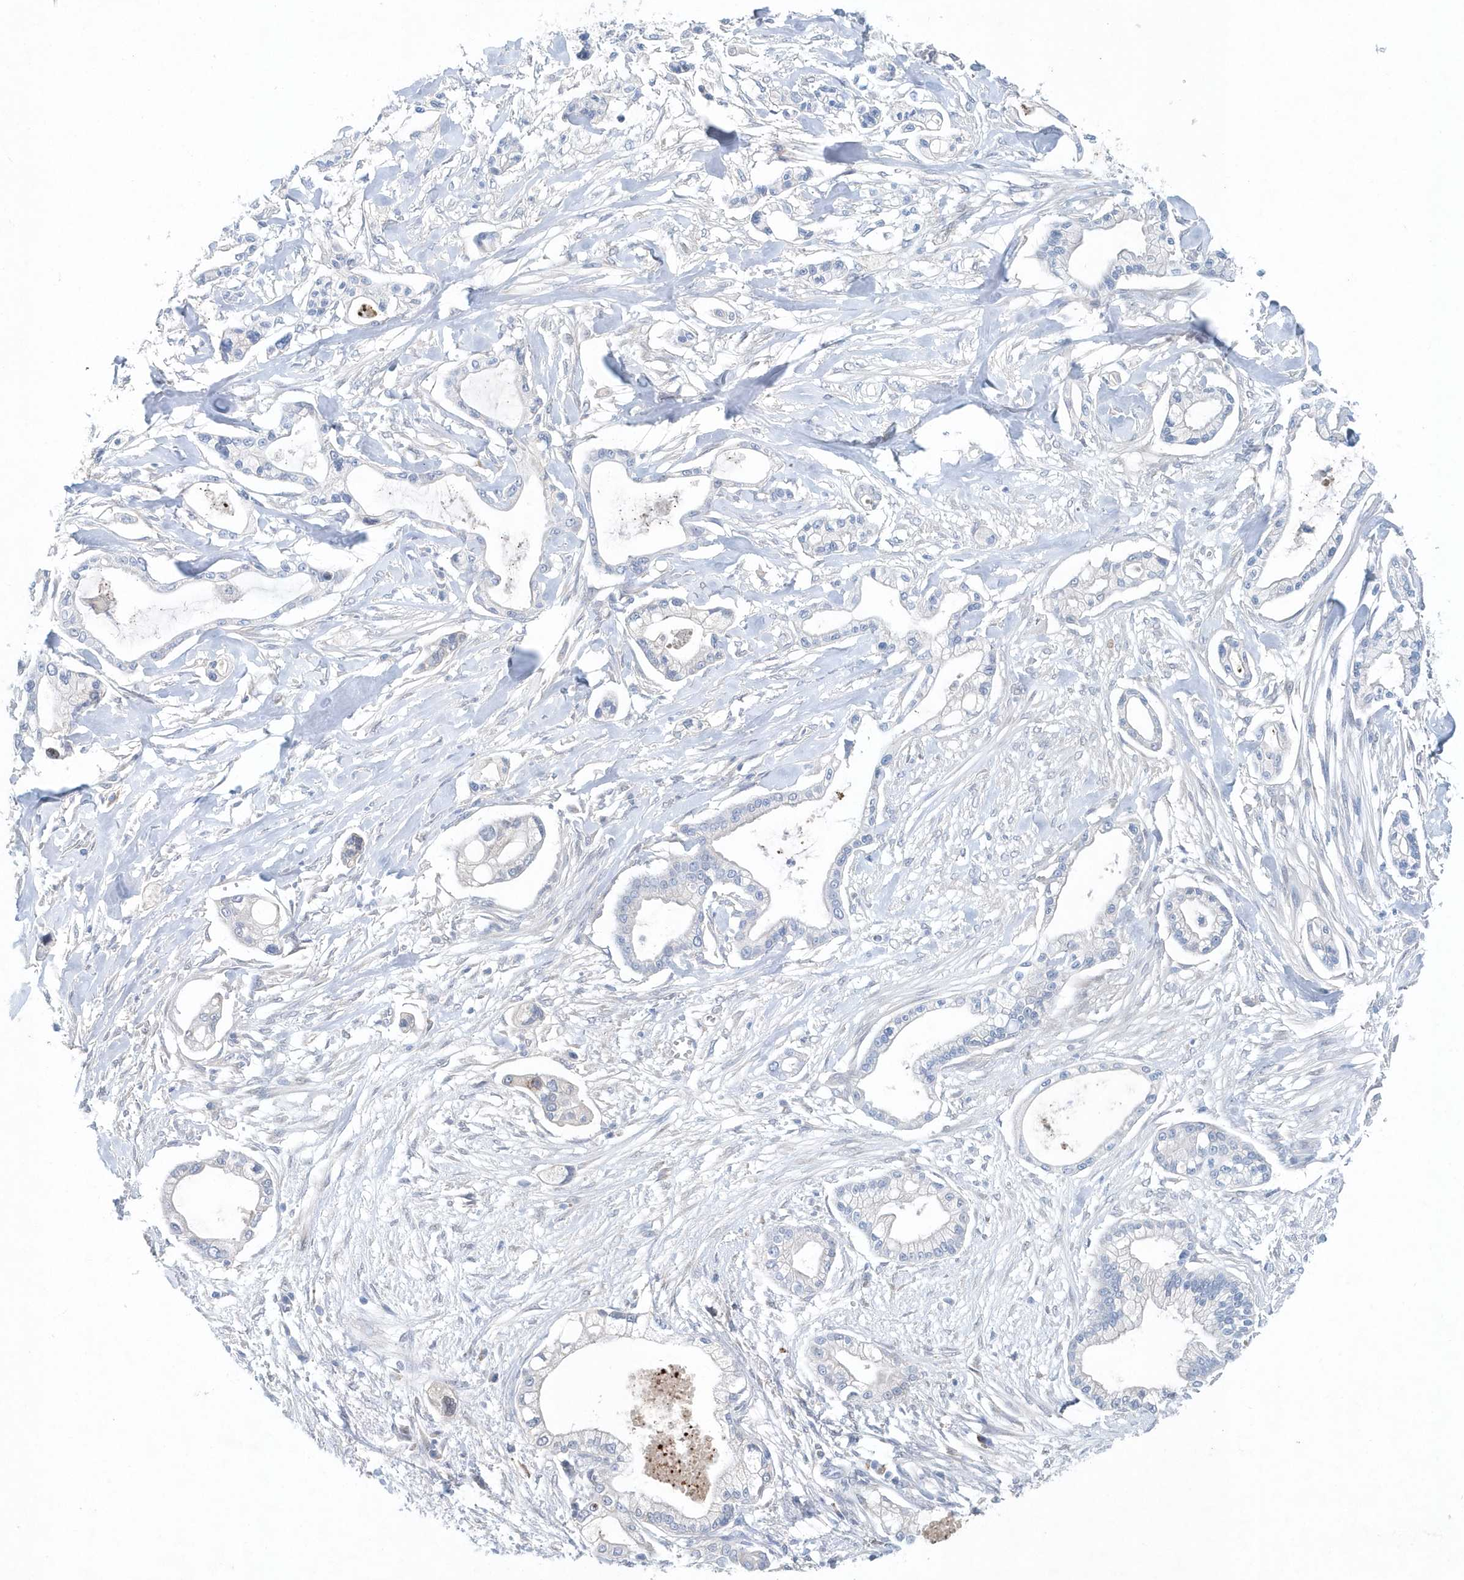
{"staining": {"intensity": "negative", "quantity": "none", "location": "none"}, "tissue": "pancreatic cancer", "cell_type": "Tumor cells", "image_type": "cancer", "snomed": [{"axis": "morphology", "description": "Adenocarcinoma, NOS"}, {"axis": "topography", "description": "Pancreas"}], "caption": "Protein analysis of pancreatic cancer (adenocarcinoma) displays no significant positivity in tumor cells.", "gene": "PFN2", "patient": {"sex": "male", "age": 68}}